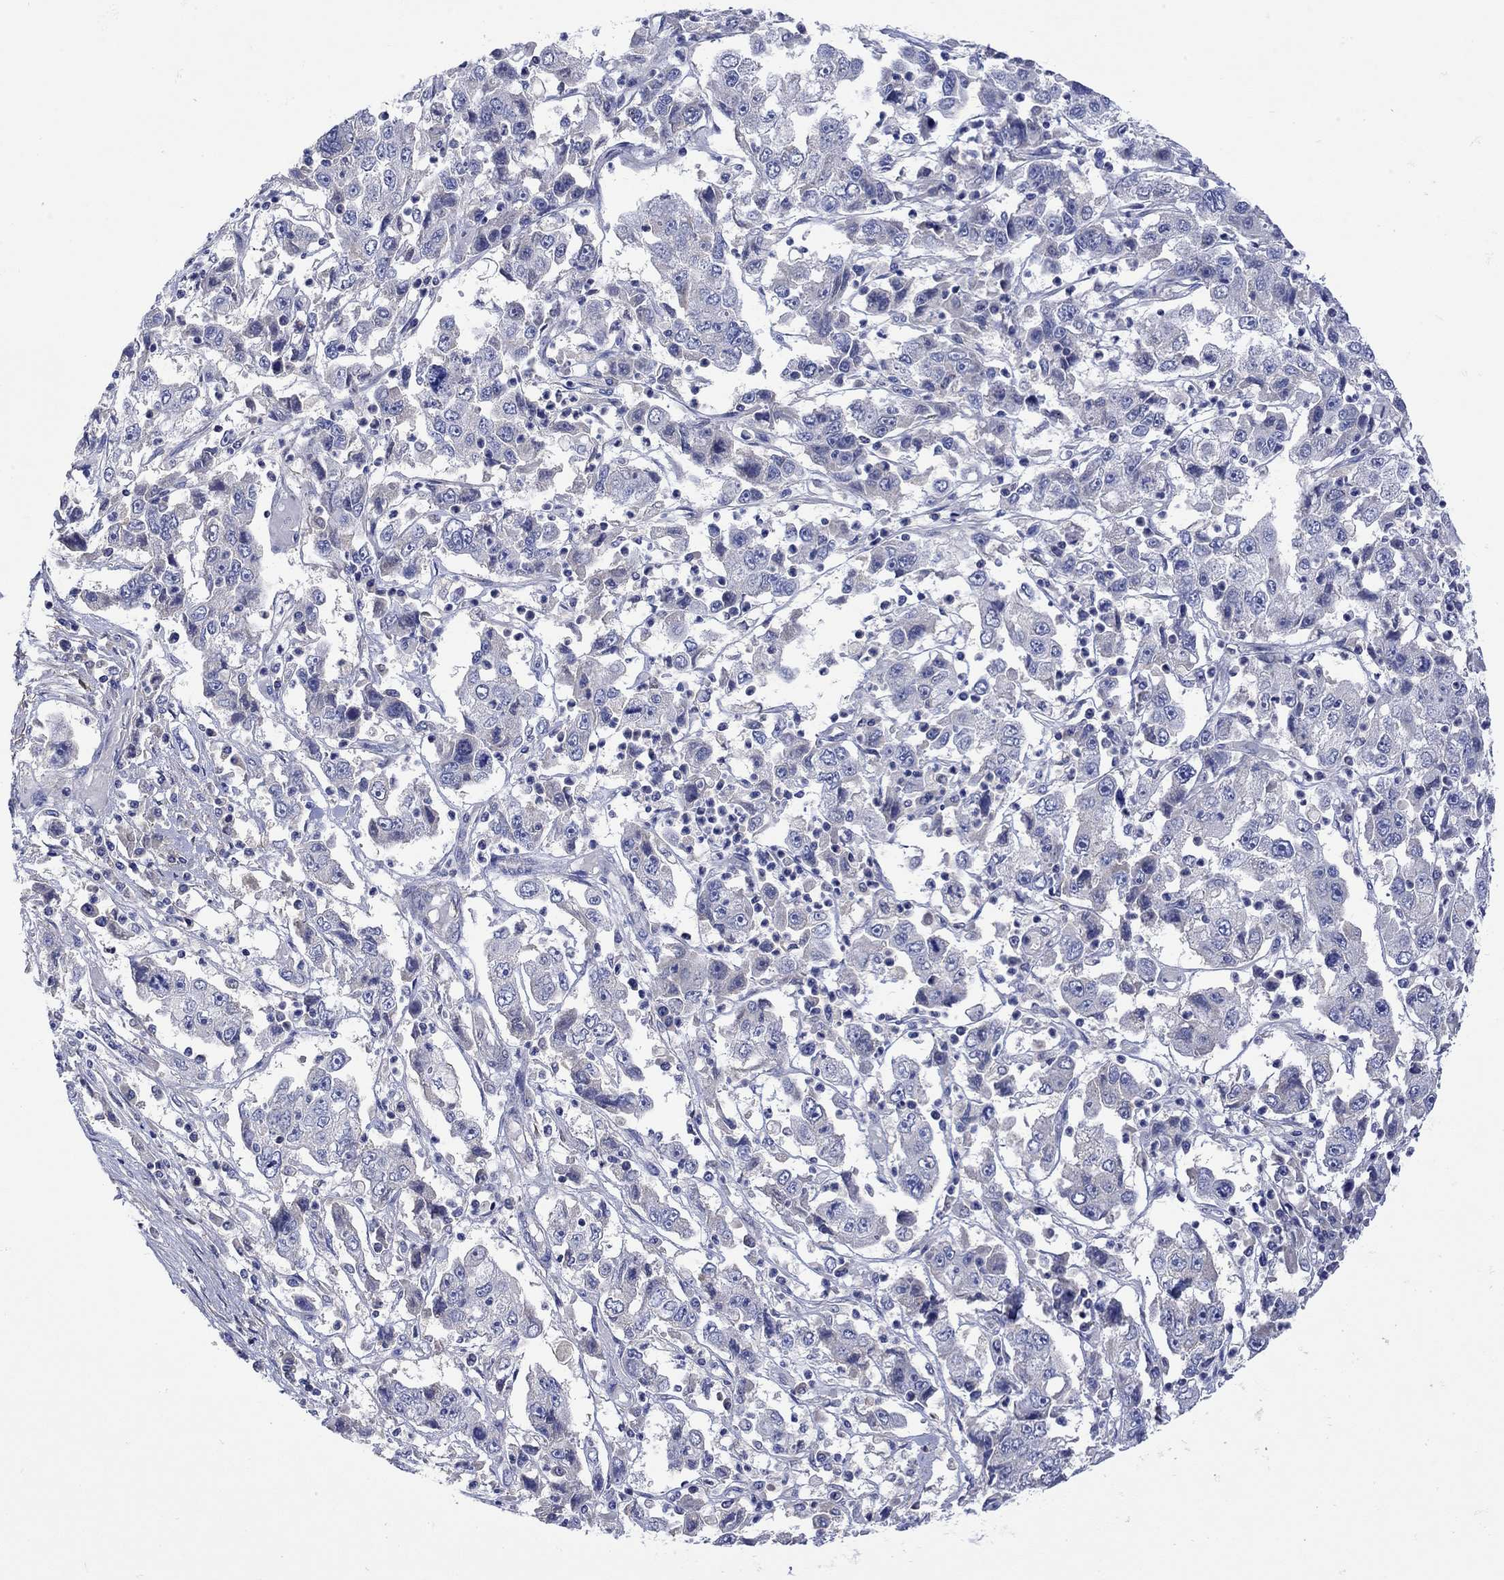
{"staining": {"intensity": "negative", "quantity": "none", "location": "none"}, "tissue": "cervical cancer", "cell_type": "Tumor cells", "image_type": "cancer", "snomed": [{"axis": "morphology", "description": "Squamous cell carcinoma, NOS"}, {"axis": "topography", "description": "Cervix"}], "caption": "IHC of cervical cancer displays no positivity in tumor cells.", "gene": "MSI1", "patient": {"sex": "female", "age": 36}}